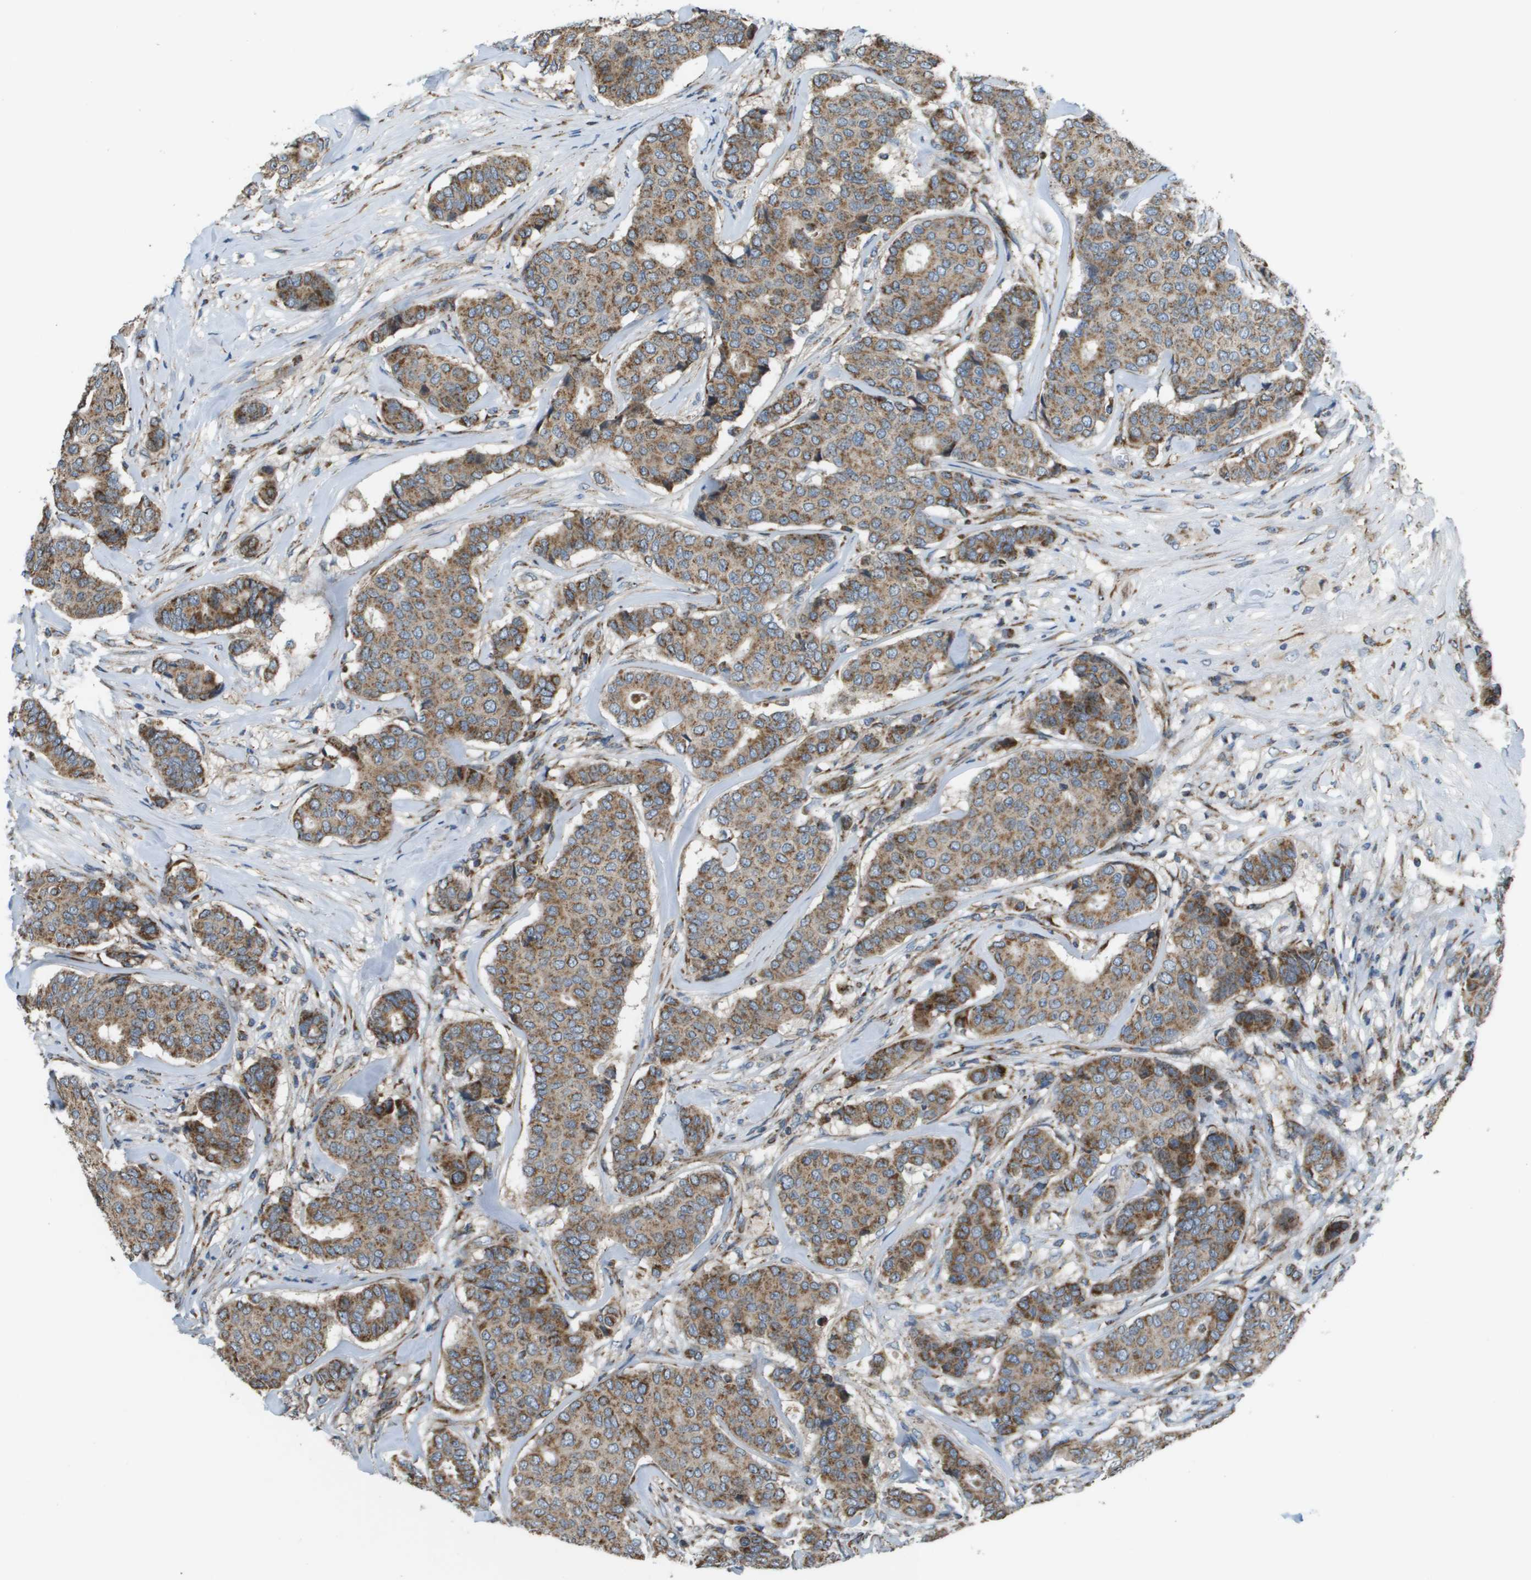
{"staining": {"intensity": "moderate", "quantity": ">75%", "location": "cytoplasmic/membranous"}, "tissue": "breast cancer", "cell_type": "Tumor cells", "image_type": "cancer", "snomed": [{"axis": "morphology", "description": "Duct carcinoma"}, {"axis": "topography", "description": "Breast"}], "caption": "Protein analysis of breast intraductal carcinoma tissue exhibits moderate cytoplasmic/membranous expression in approximately >75% of tumor cells.", "gene": "NRK", "patient": {"sex": "female", "age": 75}}